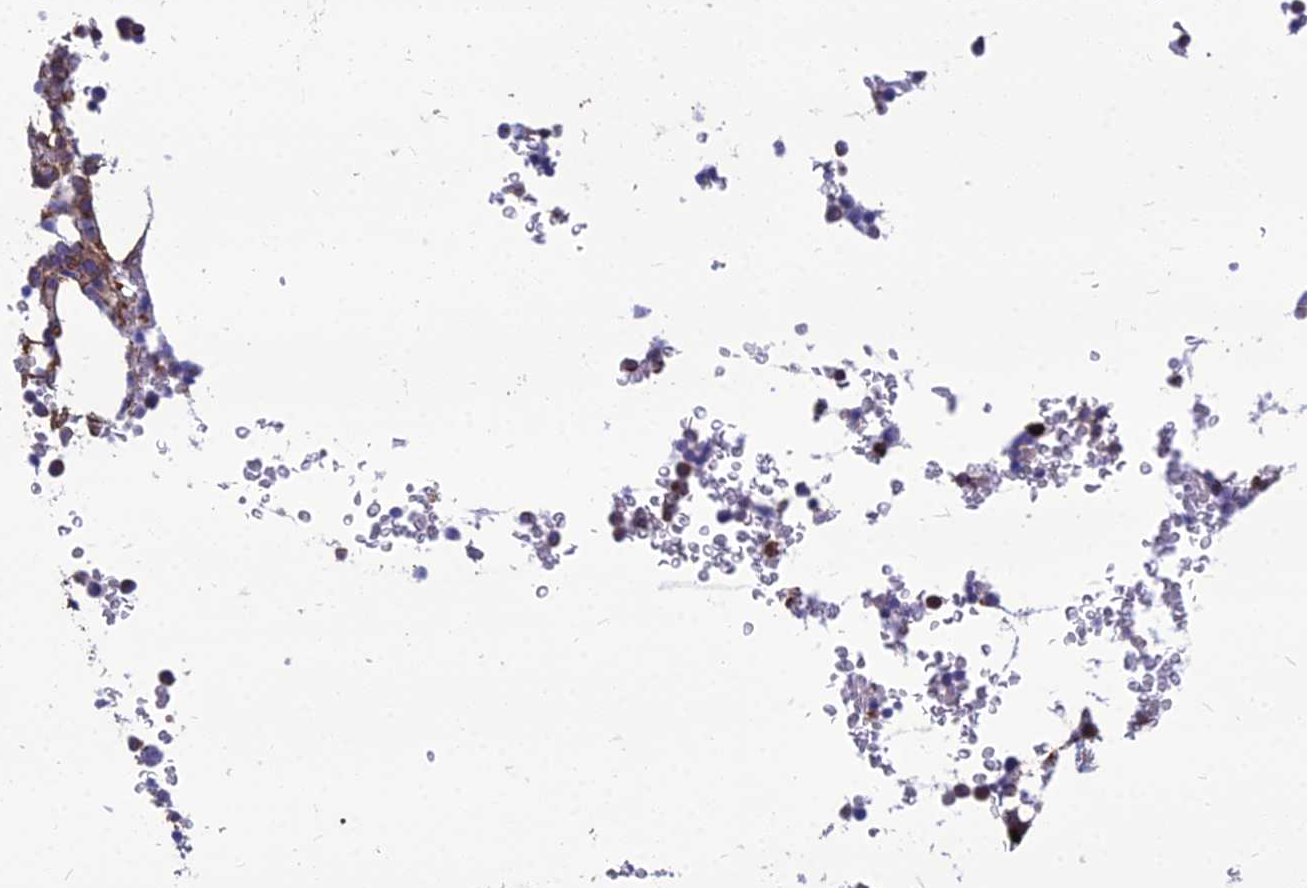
{"staining": {"intensity": "strong", "quantity": "<25%", "location": "cytoplasmic/membranous"}, "tissue": "bone marrow", "cell_type": "Hematopoietic cells", "image_type": "normal", "snomed": [{"axis": "morphology", "description": "Normal tissue, NOS"}, {"axis": "topography", "description": "Bone marrow"}], "caption": "Strong cytoplasmic/membranous staining is seen in approximately <25% of hematopoietic cells in unremarkable bone marrow. (DAB = brown stain, brightfield microscopy at high magnification).", "gene": "PSMD11", "patient": {"sex": "male", "age": 58}}